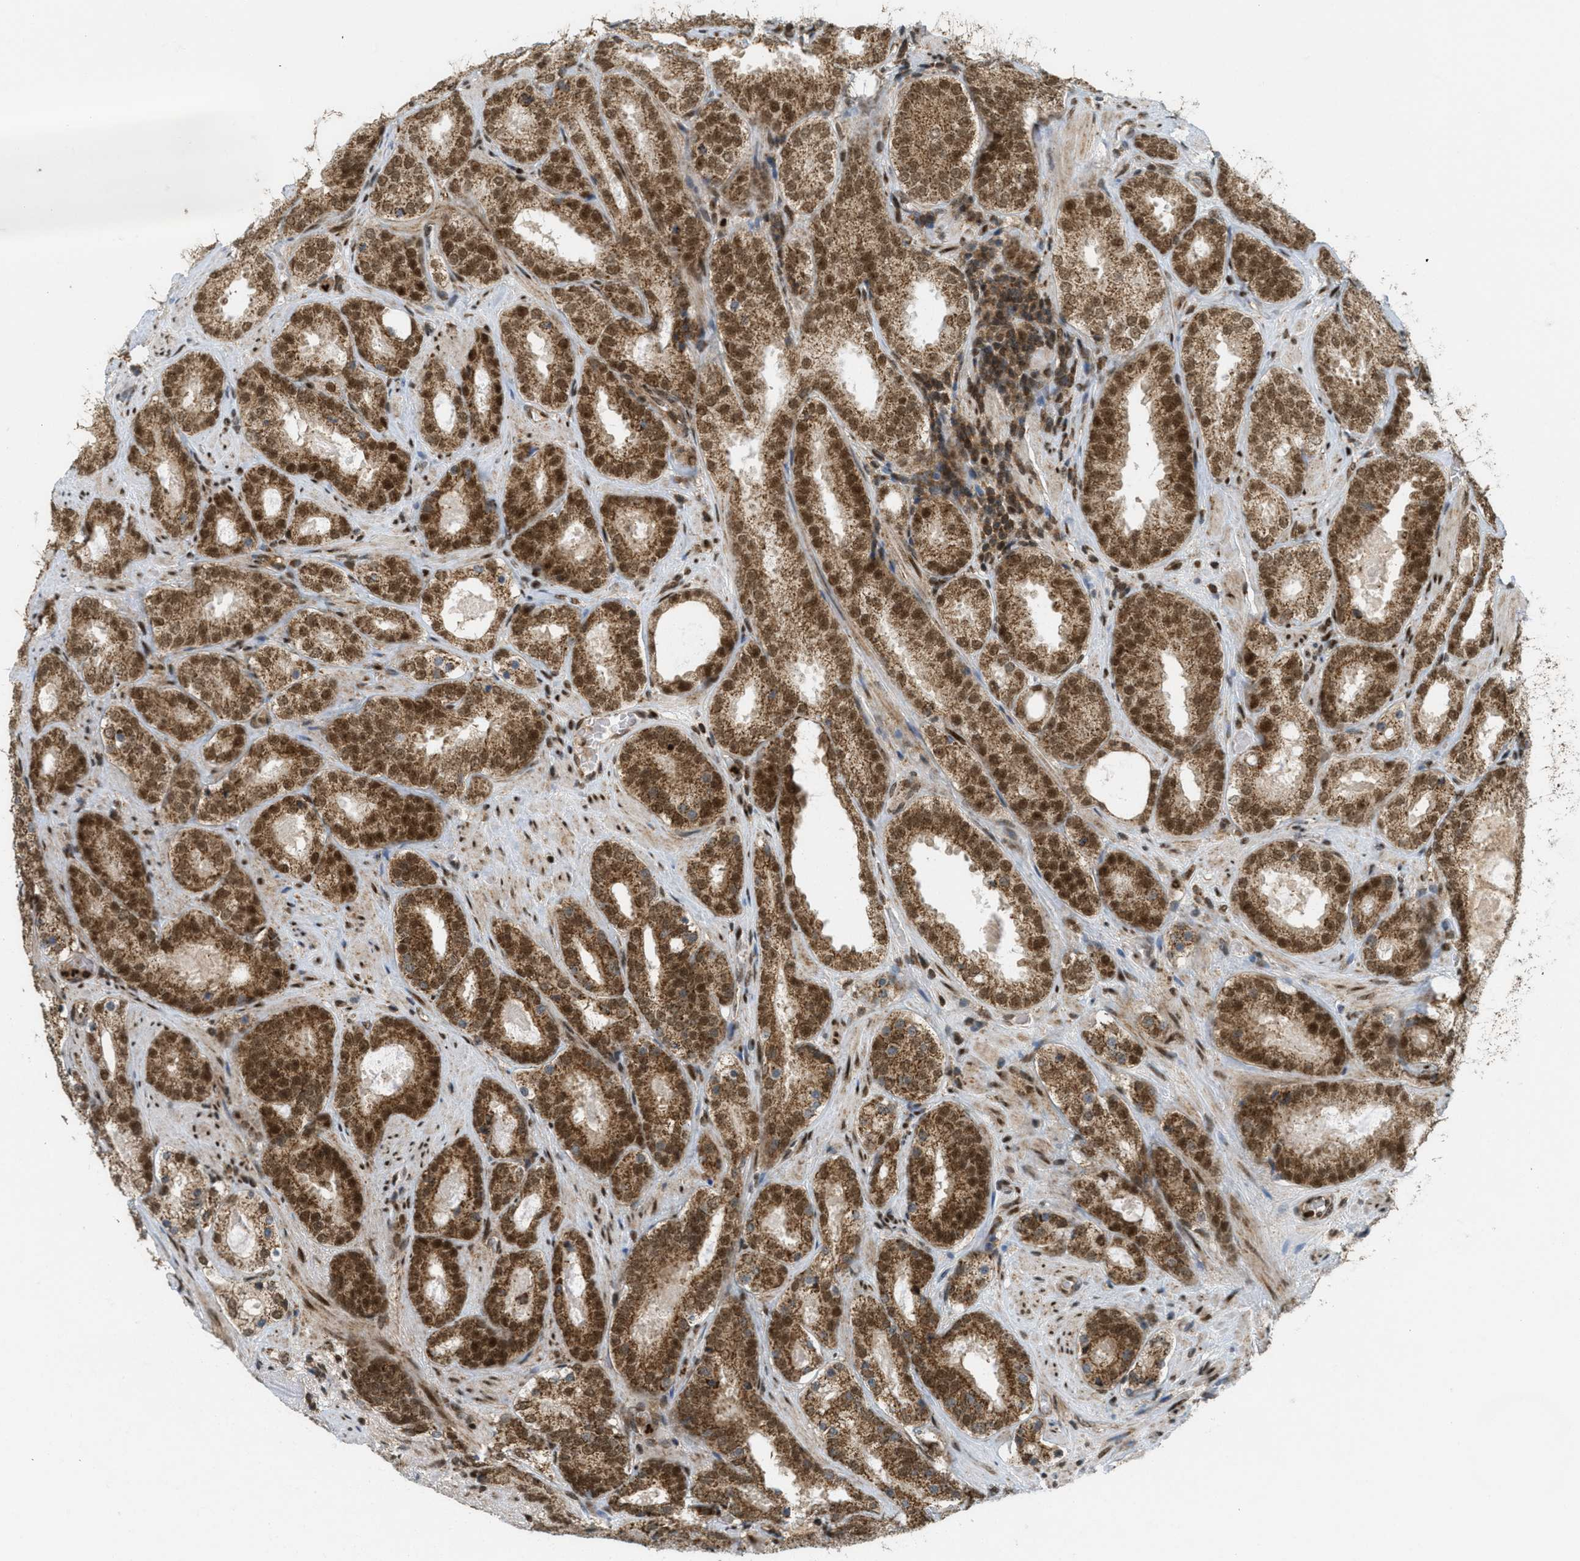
{"staining": {"intensity": "strong", "quantity": ">75%", "location": "cytoplasmic/membranous,nuclear"}, "tissue": "prostate cancer", "cell_type": "Tumor cells", "image_type": "cancer", "snomed": [{"axis": "morphology", "description": "Adenocarcinoma, Low grade"}, {"axis": "topography", "description": "Prostate"}], "caption": "Protein staining demonstrates strong cytoplasmic/membranous and nuclear expression in approximately >75% of tumor cells in adenocarcinoma (low-grade) (prostate). (DAB IHC with brightfield microscopy, high magnification).", "gene": "TLK1", "patient": {"sex": "male", "age": 69}}